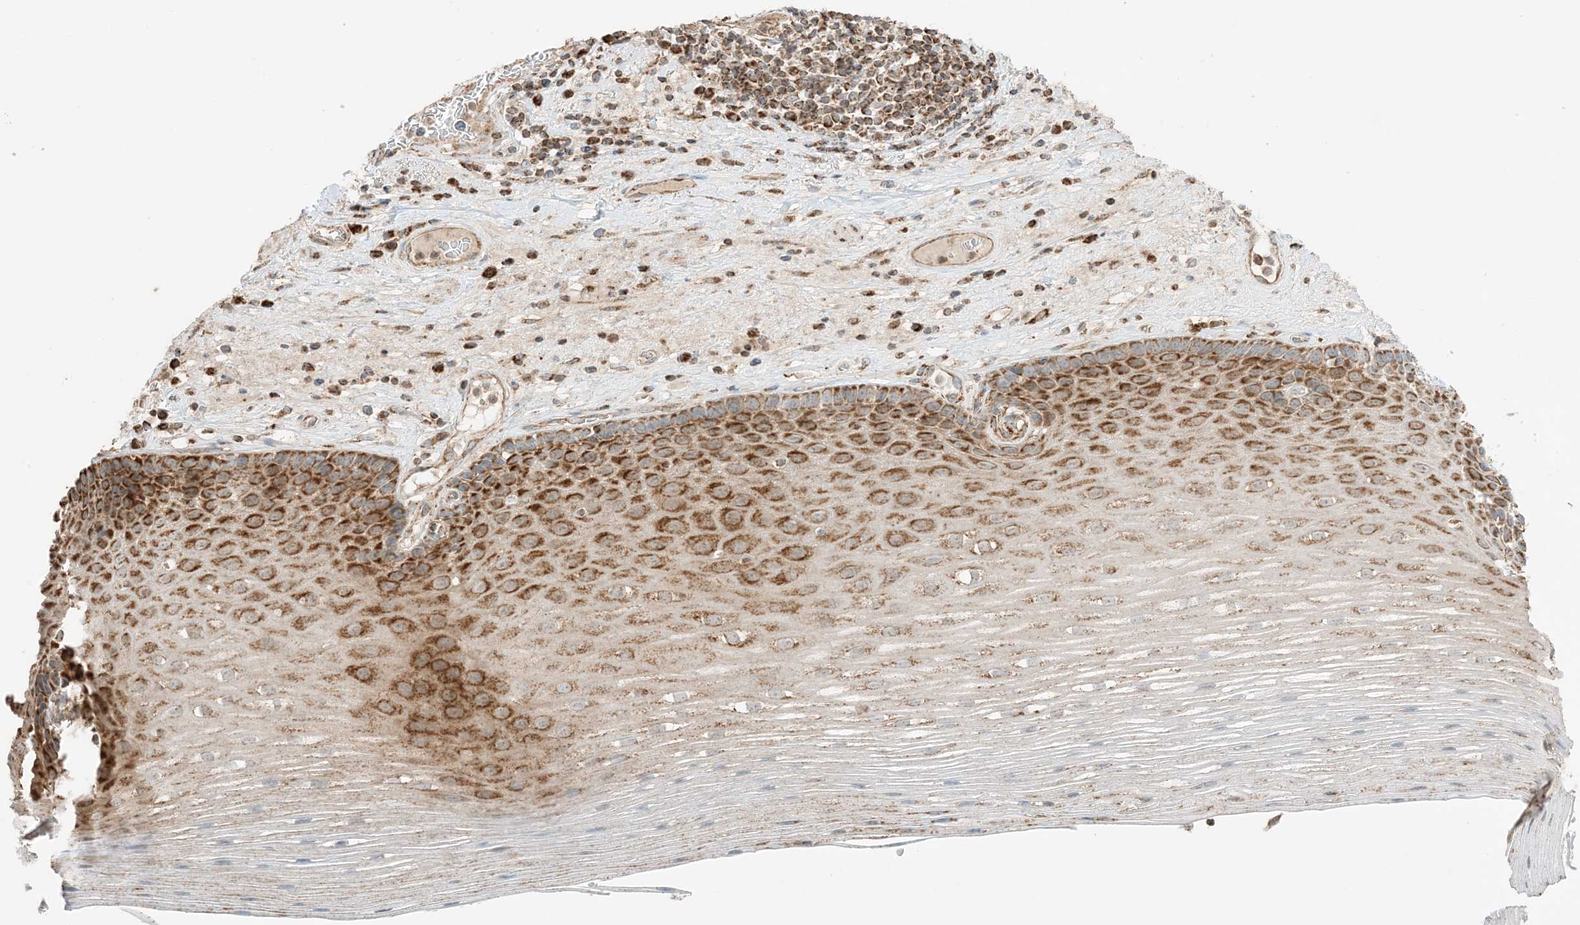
{"staining": {"intensity": "strong", "quantity": "25%-75%", "location": "cytoplasmic/membranous"}, "tissue": "esophagus", "cell_type": "Squamous epithelial cells", "image_type": "normal", "snomed": [{"axis": "morphology", "description": "Normal tissue, NOS"}, {"axis": "topography", "description": "Esophagus"}], "caption": "Immunohistochemistry (IHC) of benign esophagus shows high levels of strong cytoplasmic/membranous staining in about 25%-75% of squamous epithelial cells. The staining is performed using DAB (3,3'-diaminobenzidine) brown chromogen to label protein expression. The nuclei are counter-stained blue using hematoxylin.", "gene": "N4BP3", "patient": {"sex": "male", "age": 62}}